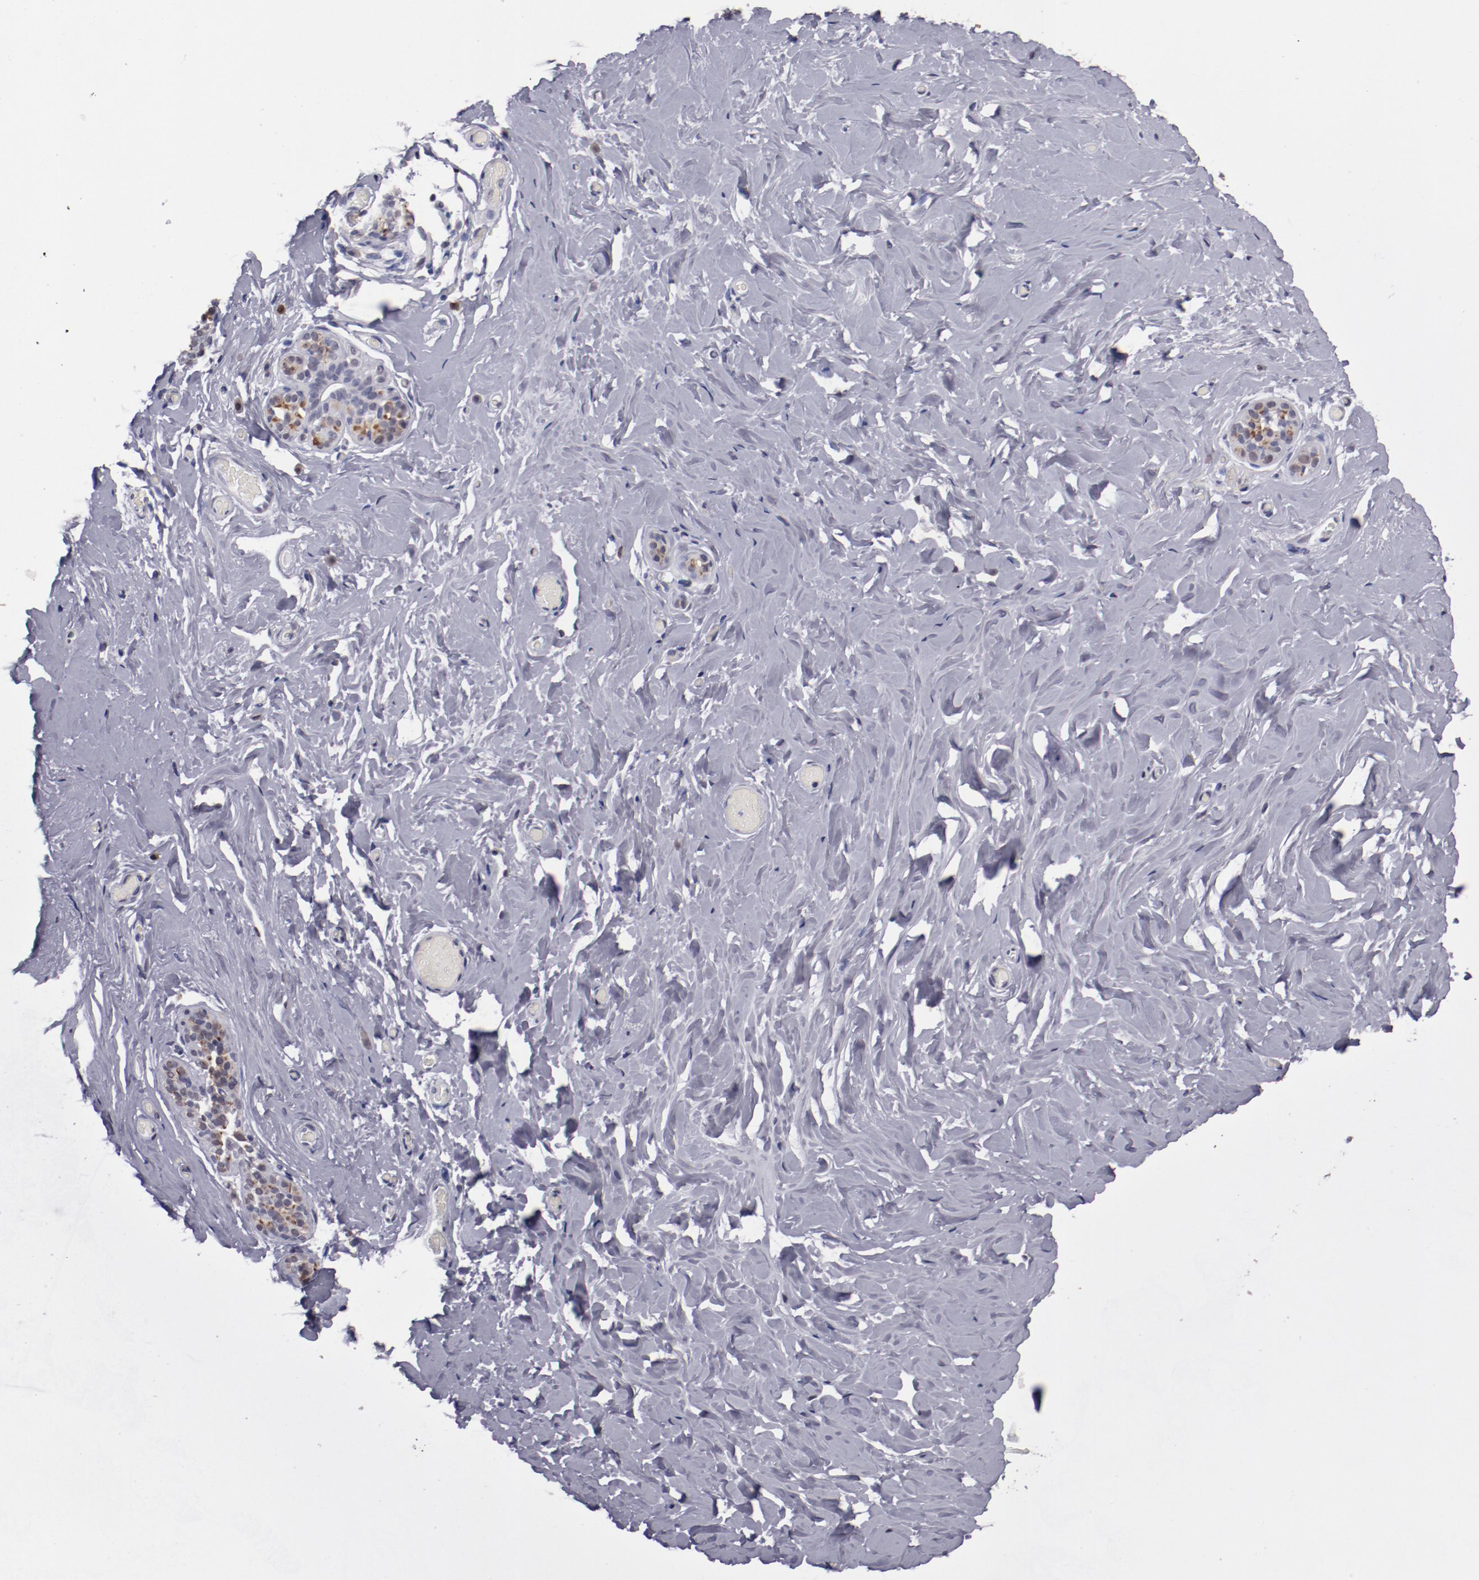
{"staining": {"intensity": "negative", "quantity": "none", "location": "none"}, "tissue": "breast", "cell_type": "Adipocytes", "image_type": "normal", "snomed": [{"axis": "morphology", "description": "Normal tissue, NOS"}, {"axis": "topography", "description": "Breast"}], "caption": "Photomicrograph shows no protein expression in adipocytes of benign breast. (DAB immunohistochemistry (IHC), high magnification).", "gene": "IRF4", "patient": {"sex": "female", "age": 75}}